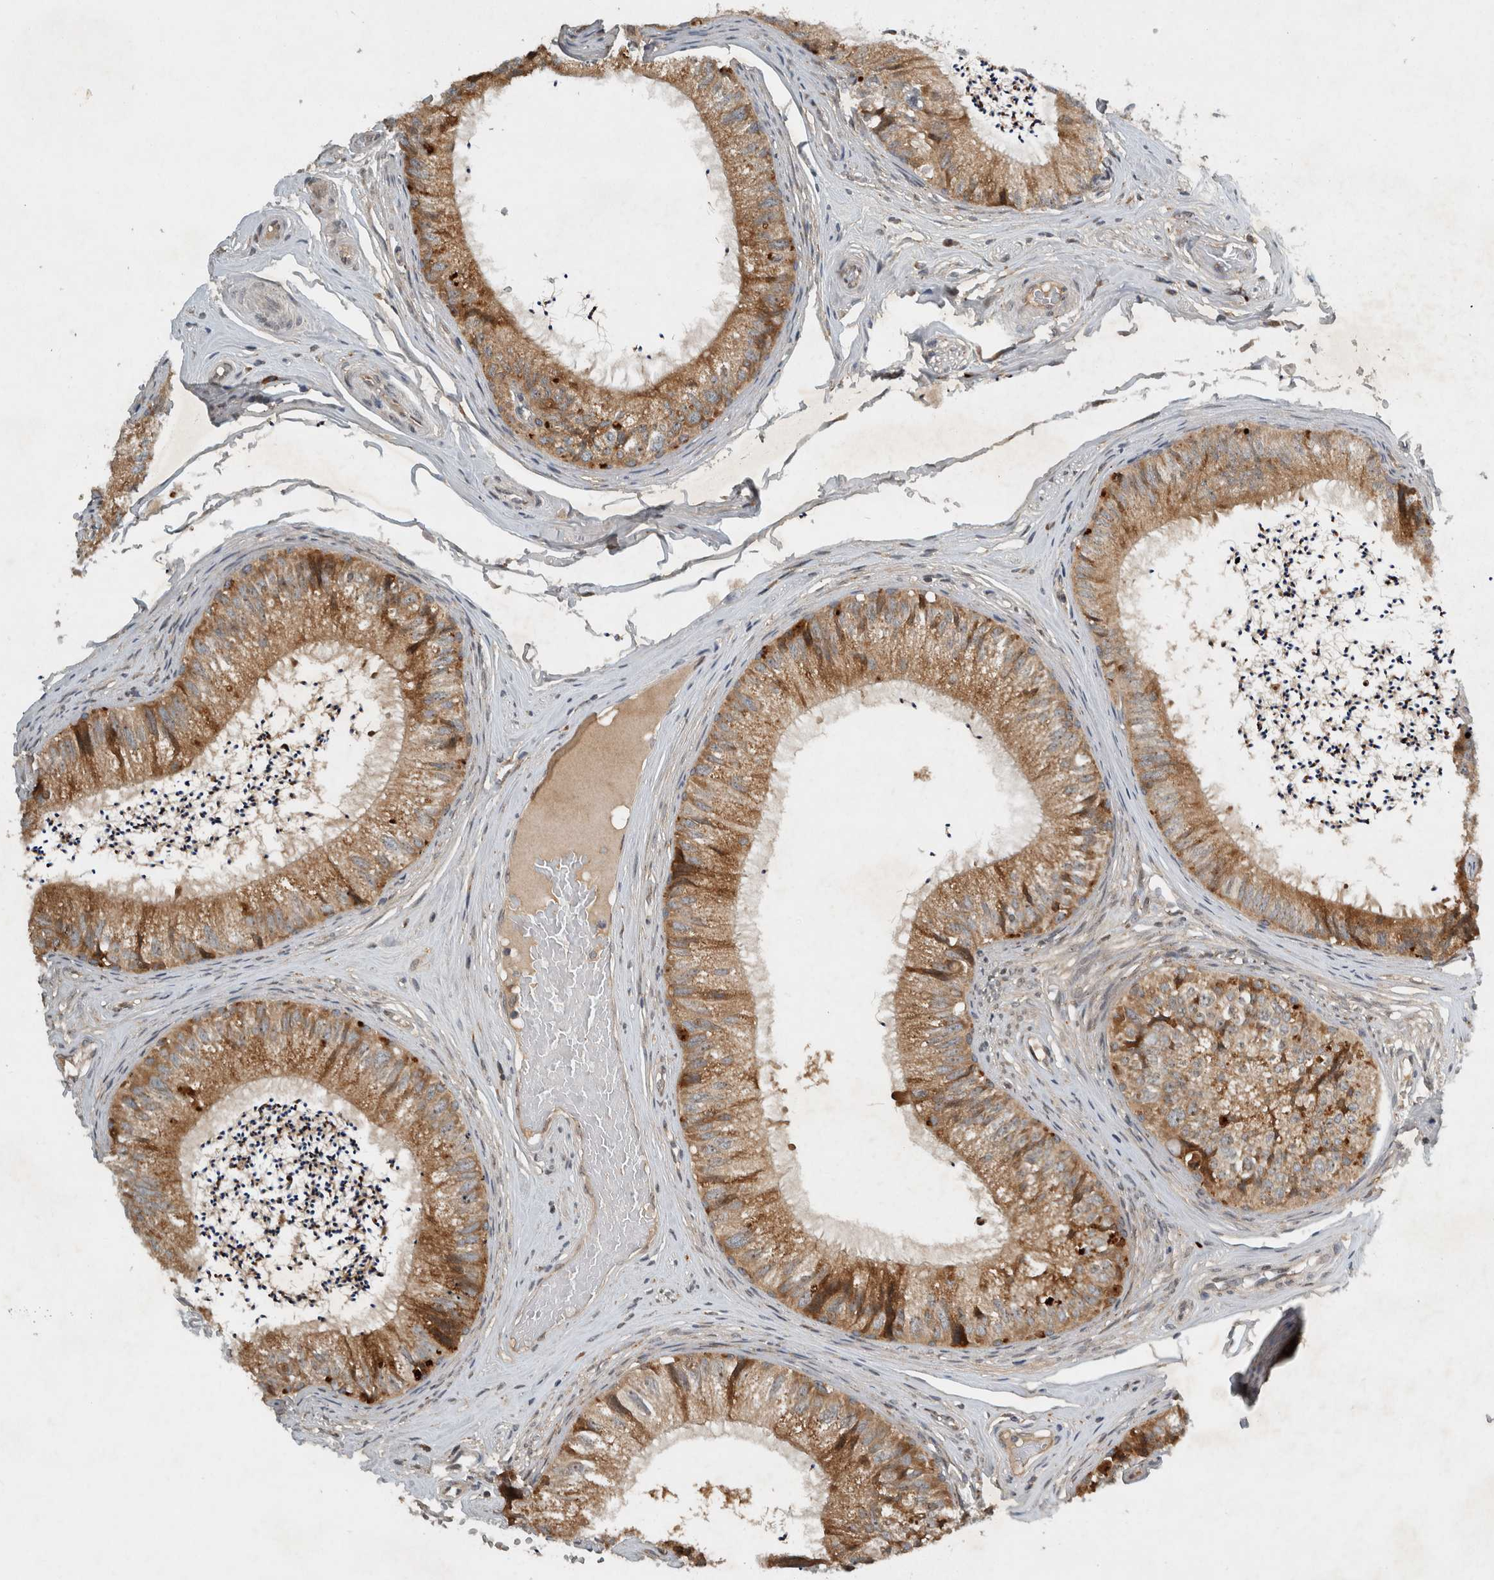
{"staining": {"intensity": "moderate", "quantity": ">75%", "location": "cytoplasmic/membranous,nuclear"}, "tissue": "epididymis", "cell_type": "Glandular cells", "image_type": "normal", "snomed": [{"axis": "morphology", "description": "Normal tissue, NOS"}, {"axis": "topography", "description": "Epididymis"}], "caption": "Brown immunohistochemical staining in normal epididymis reveals moderate cytoplasmic/membranous,nuclear positivity in about >75% of glandular cells. (DAB (3,3'-diaminobenzidine) = brown stain, brightfield microscopy at high magnification).", "gene": "GPR137B", "patient": {"sex": "male", "age": 79}}